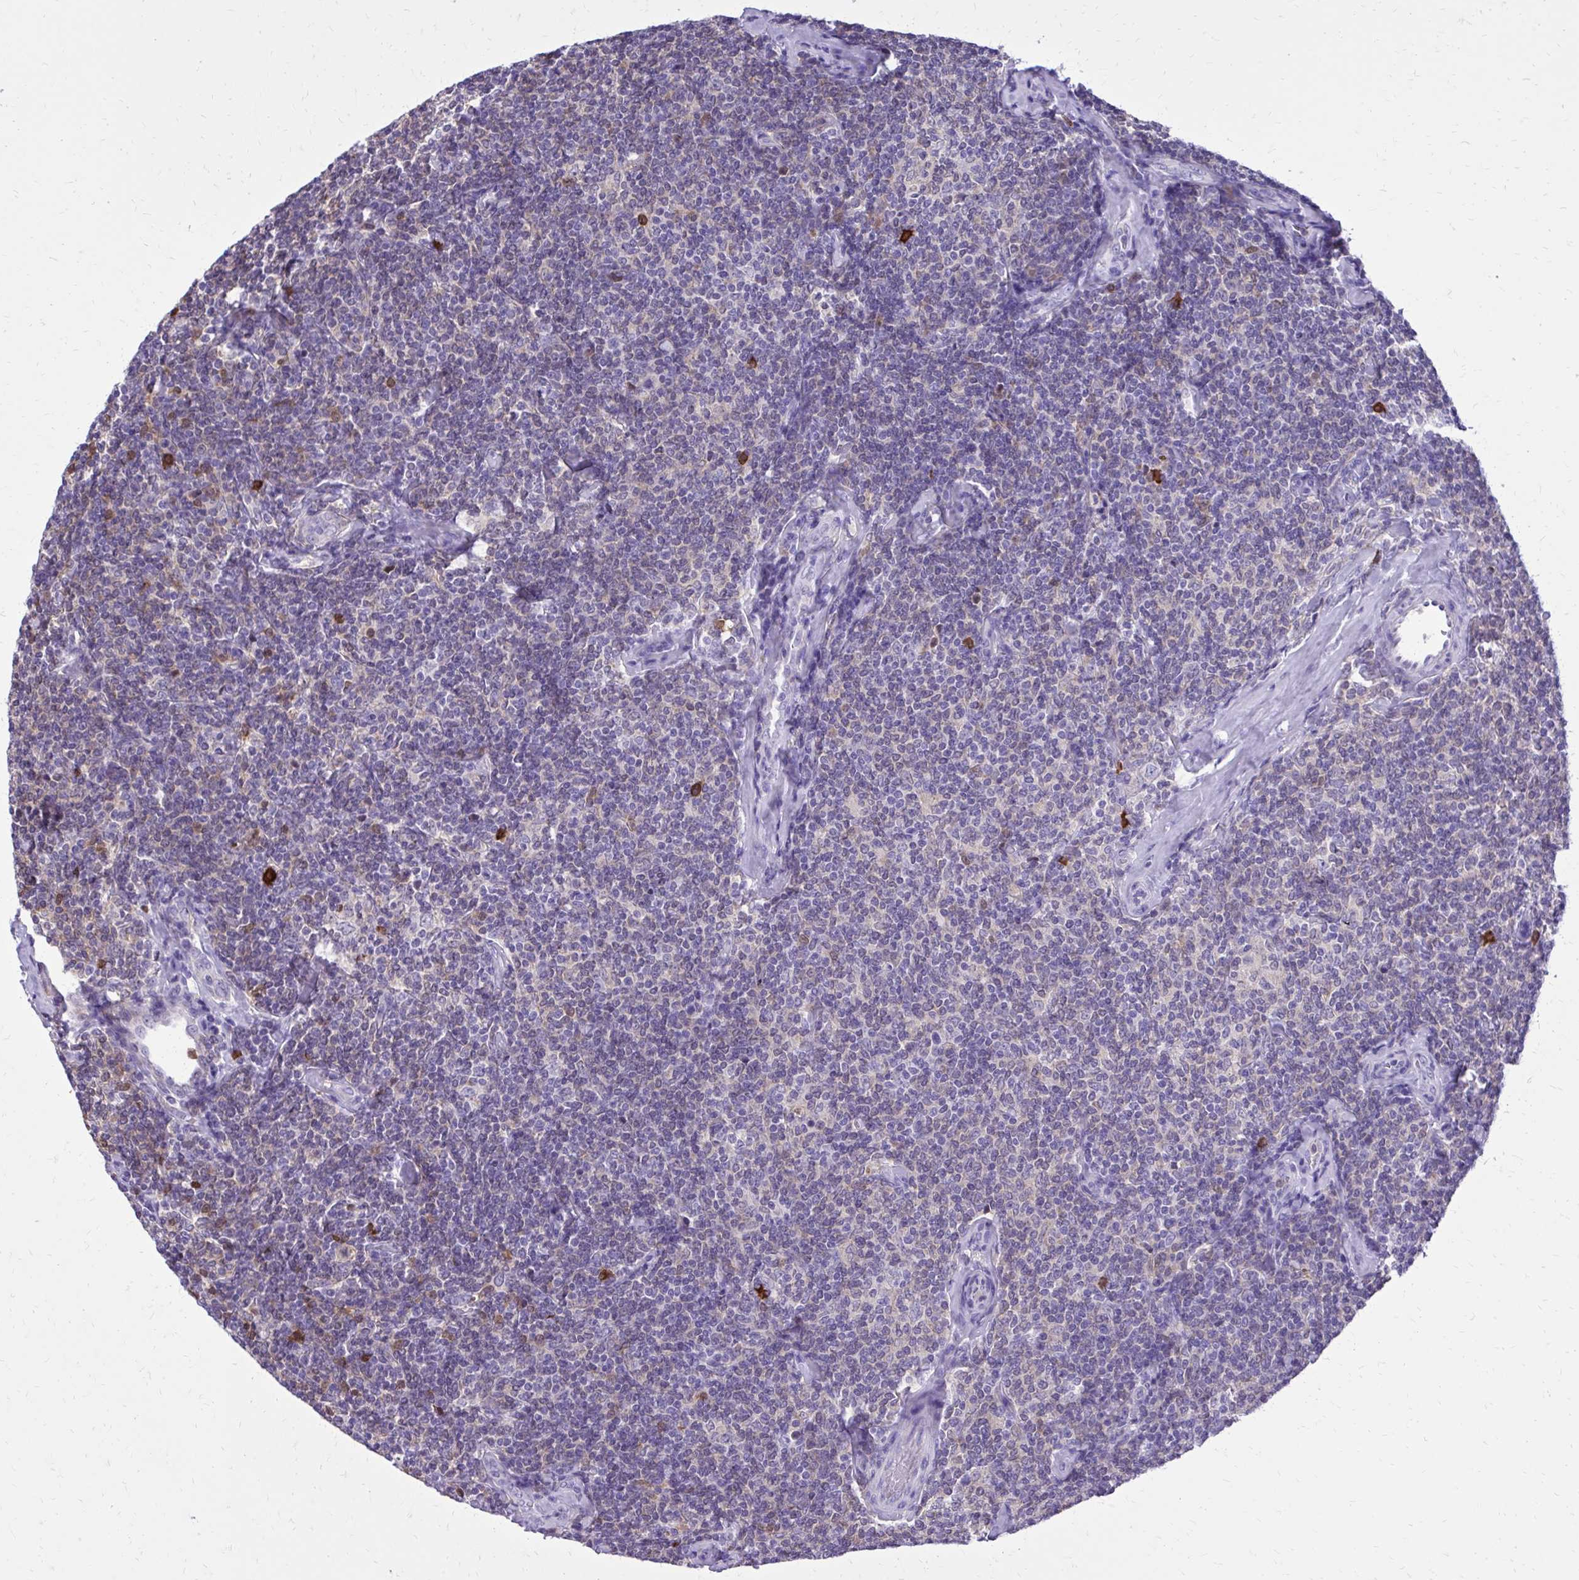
{"staining": {"intensity": "negative", "quantity": "none", "location": "none"}, "tissue": "lymphoma", "cell_type": "Tumor cells", "image_type": "cancer", "snomed": [{"axis": "morphology", "description": "Malignant lymphoma, non-Hodgkin's type, Low grade"}, {"axis": "topography", "description": "Lymph node"}], "caption": "Histopathology image shows no protein expression in tumor cells of low-grade malignant lymphoma, non-Hodgkin's type tissue. (Brightfield microscopy of DAB (3,3'-diaminobenzidine) immunohistochemistry at high magnification).", "gene": "CAT", "patient": {"sex": "female", "age": 56}}